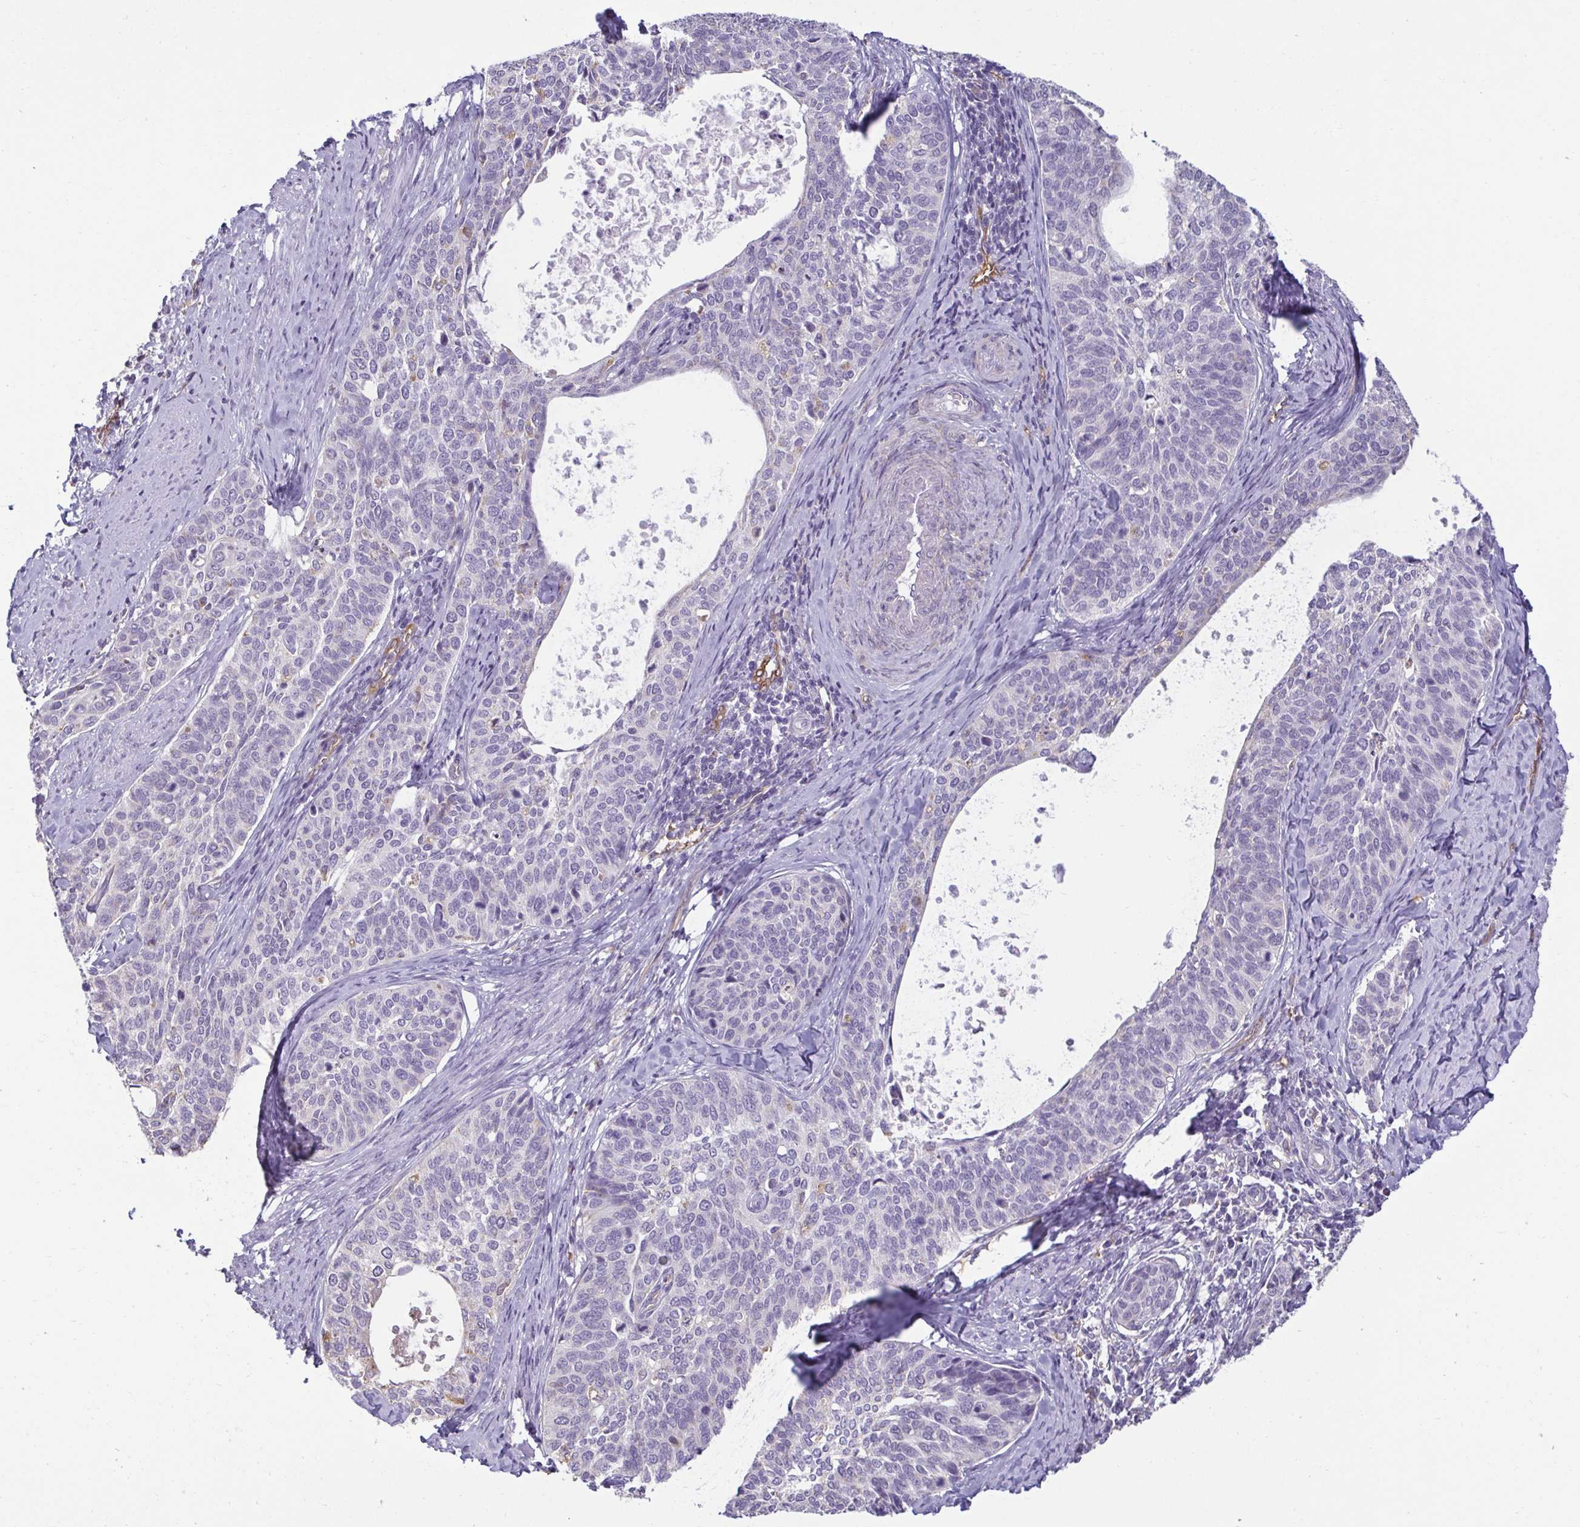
{"staining": {"intensity": "negative", "quantity": "none", "location": "none"}, "tissue": "cervical cancer", "cell_type": "Tumor cells", "image_type": "cancer", "snomed": [{"axis": "morphology", "description": "Squamous cell carcinoma, NOS"}, {"axis": "topography", "description": "Cervix"}], "caption": "Immunohistochemistry (IHC) micrograph of neoplastic tissue: cervical cancer stained with DAB (3,3'-diaminobenzidine) exhibits no significant protein positivity in tumor cells.", "gene": "PDE2A", "patient": {"sex": "female", "age": 69}}